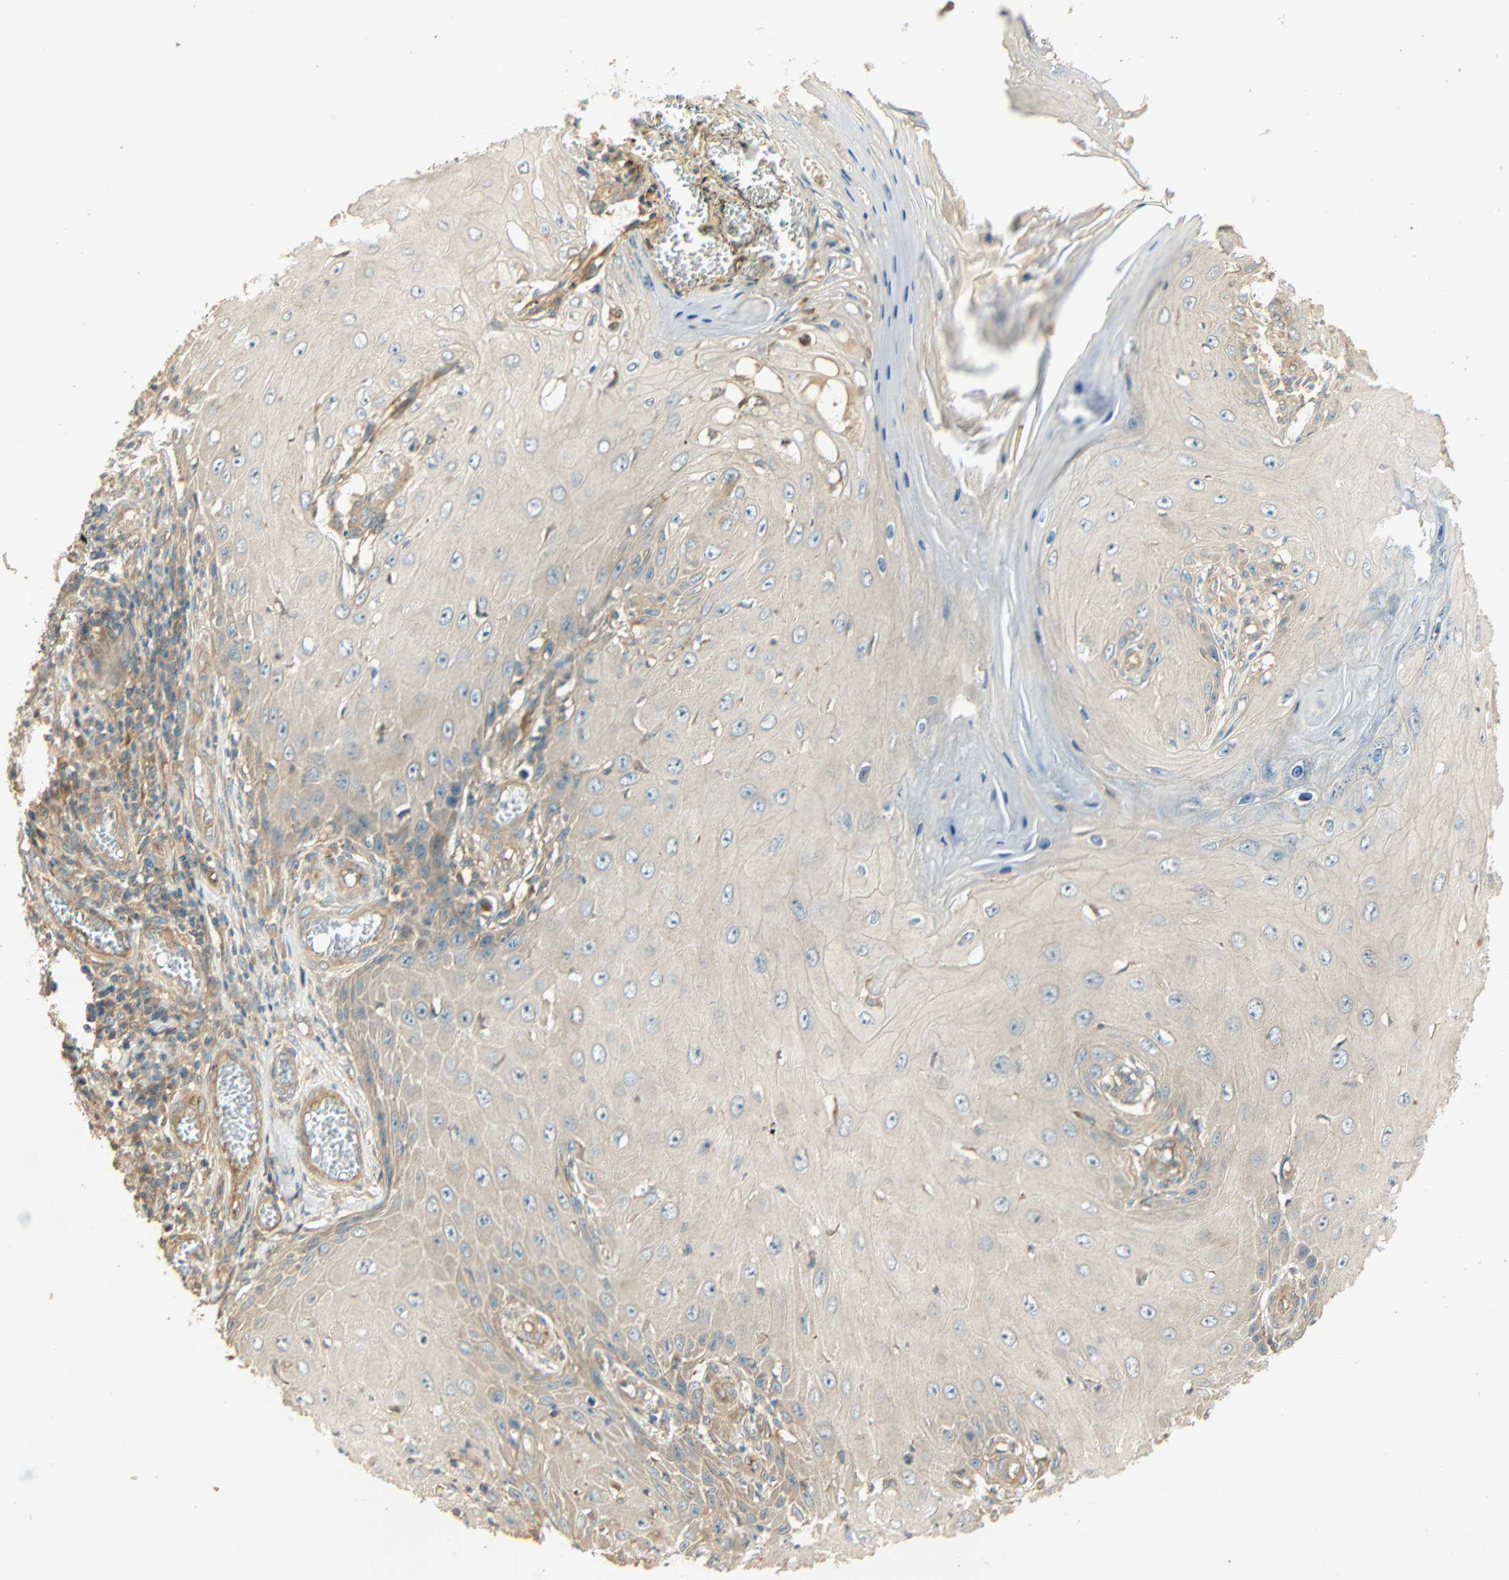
{"staining": {"intensity": "weak", "quantity": "<25%", "location": "cytoplasmic/membranous"}, "tissue": "skin cancer", "cell_type": "Tumor cells", "image_type": "cancer", "snomed": [{"axis": "morphology", "description": "Squamous cell carcinoma, NOS"}, {"axis": "topography", "description": "Skin"}], "caption": "Skin cancer (squamous cell carcinoma) was stained to show a protein in brown. There is no significant staining in tumor cells.", "gene": "GALK1", "patient": {"sex": "female", "age": 73}}